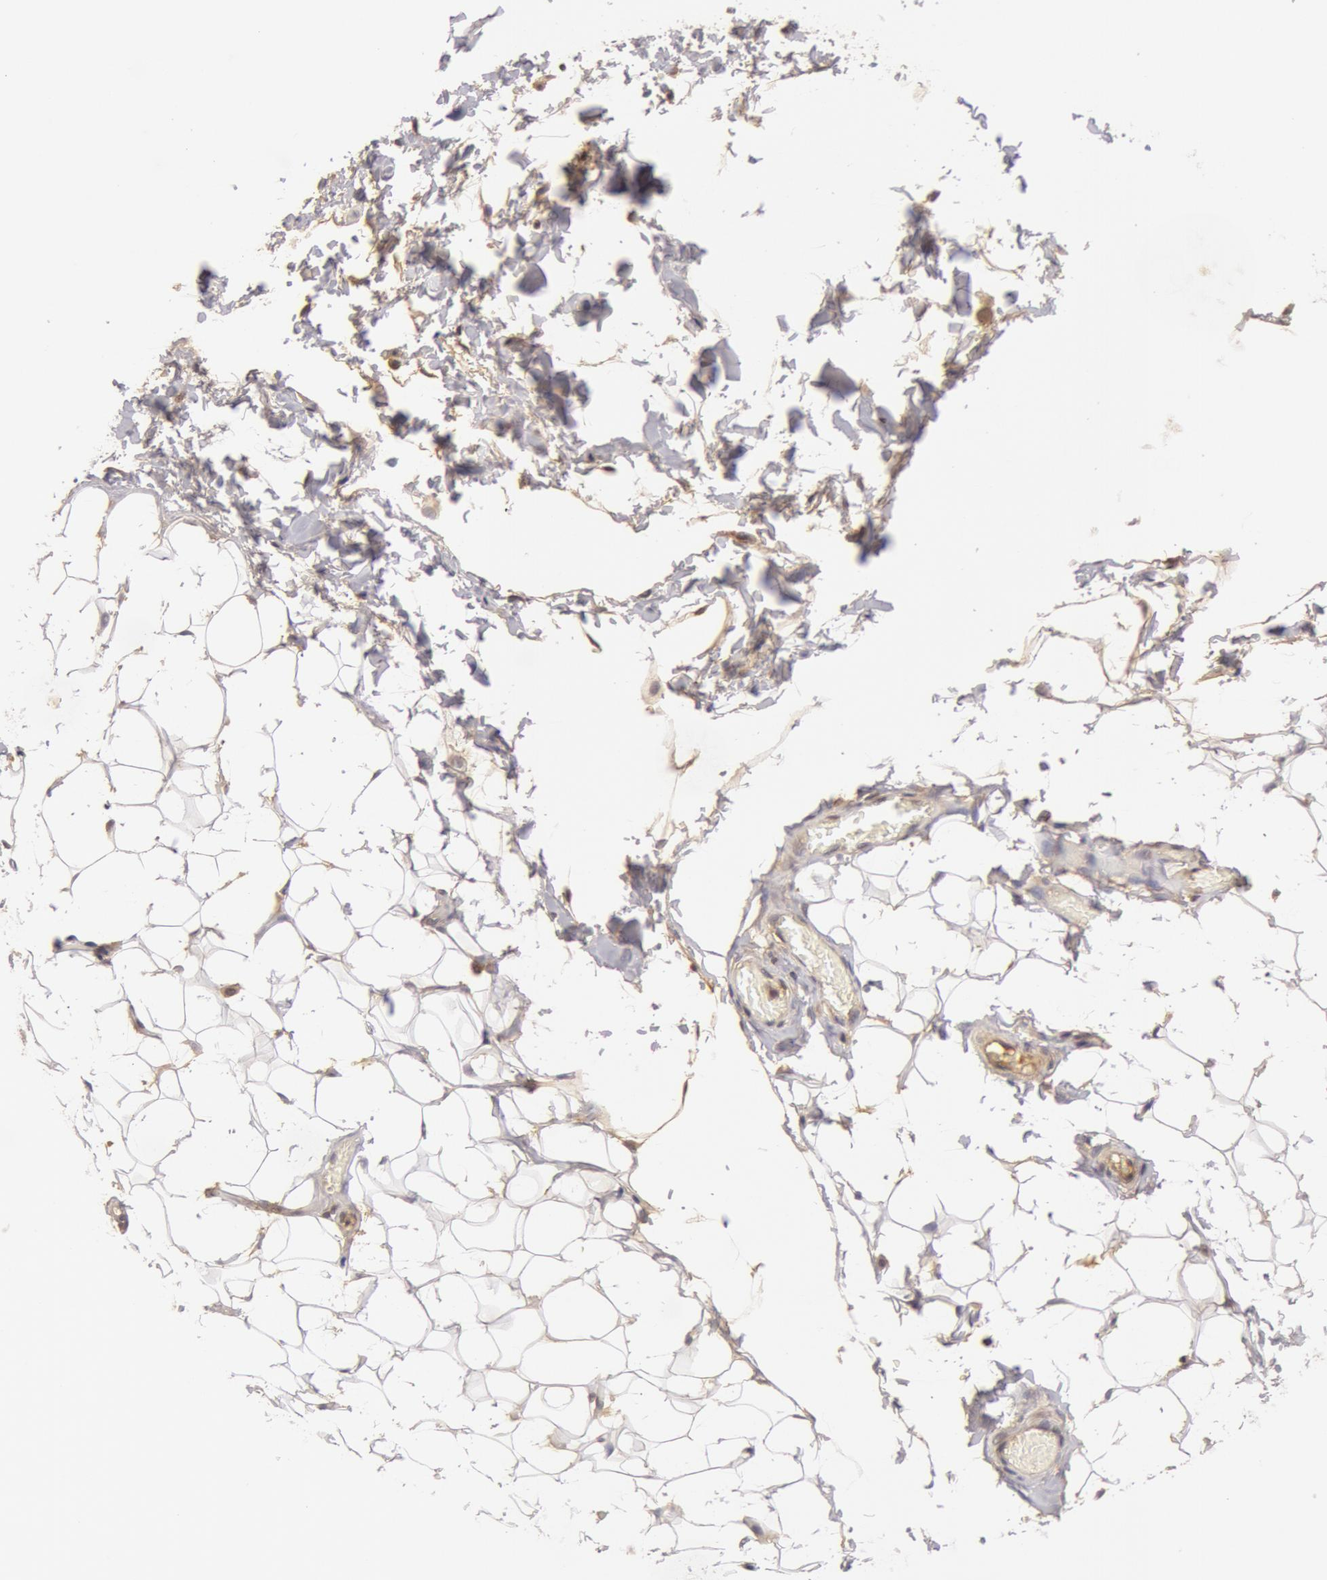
{"staining": {"intensity": "negative", "quantity": "none", "location": "none"}, "tissue": "adipose tissue", "cell_type": "Adipocytes", "image_type": "normal", "snomed": [{"axis": "morphology", "description": "Normal tissue, NOS"}, {"axis": "topography", "description": "Soft tissue"}], "caption": "This is an immunohistochemistry (IHC) micrograph of normal human adipose tissue. There is no expression in adipocytes.", "gene": "BCHE", "patient": {"sex": "male", "age": 26}}